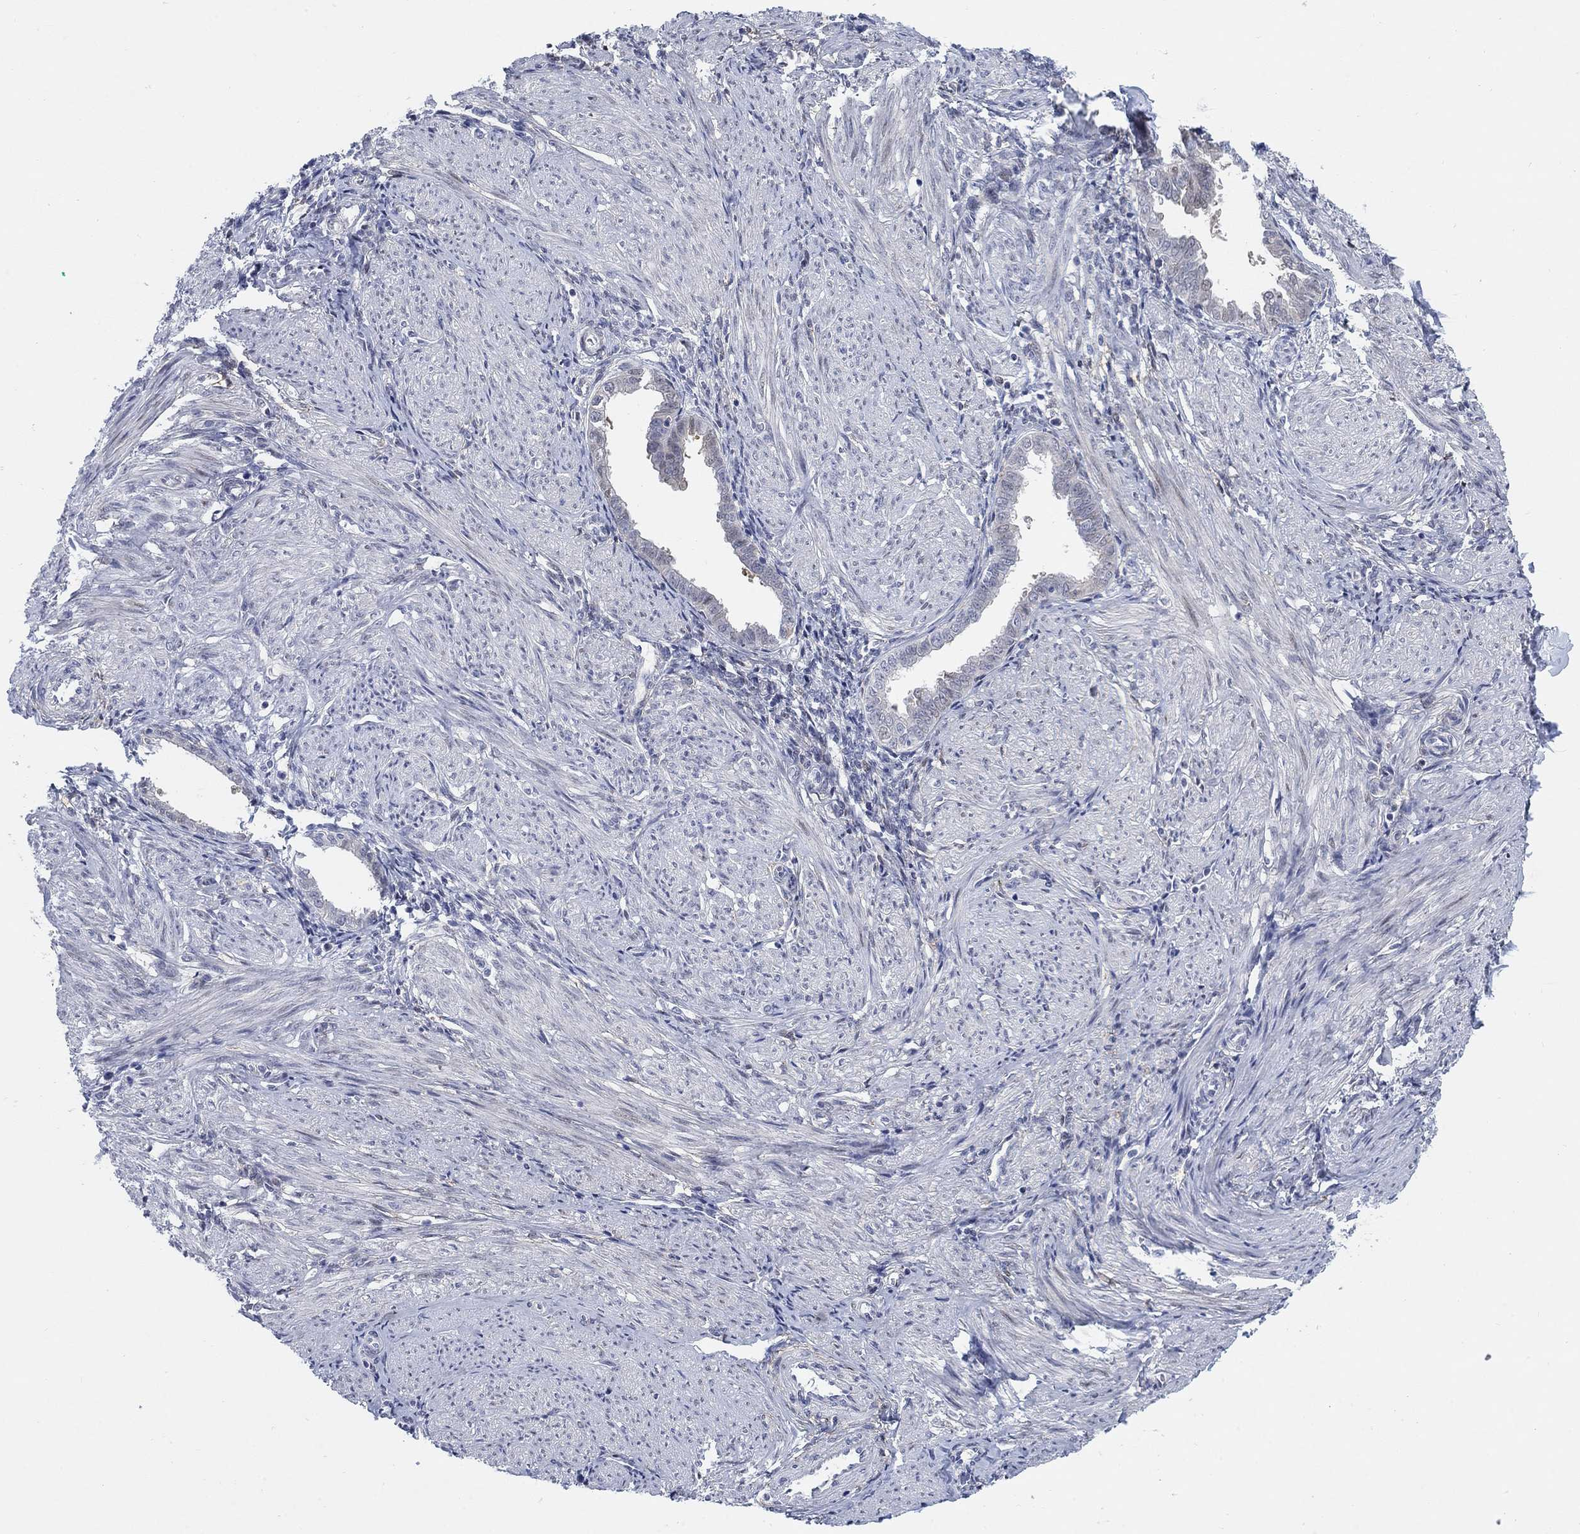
{"staining": {"intensity": "negative", "quantity": "none", "location": "none"}, "tissue": "endometrium", "cell_type": "Cells in endometrial stroma", "image_type": "normal", "snomed": [{"axis": "morphology", "description": "Normal tissue, NOS"}, {"axis": "topography", "description": "Endometrium"}], "caption": "The immunohistochemistry micrograph has no significant staining in cells in endometrial stroma of endometrium.", "gene": "MYO3A", "patient": {"sex": "female", "age": 37}}